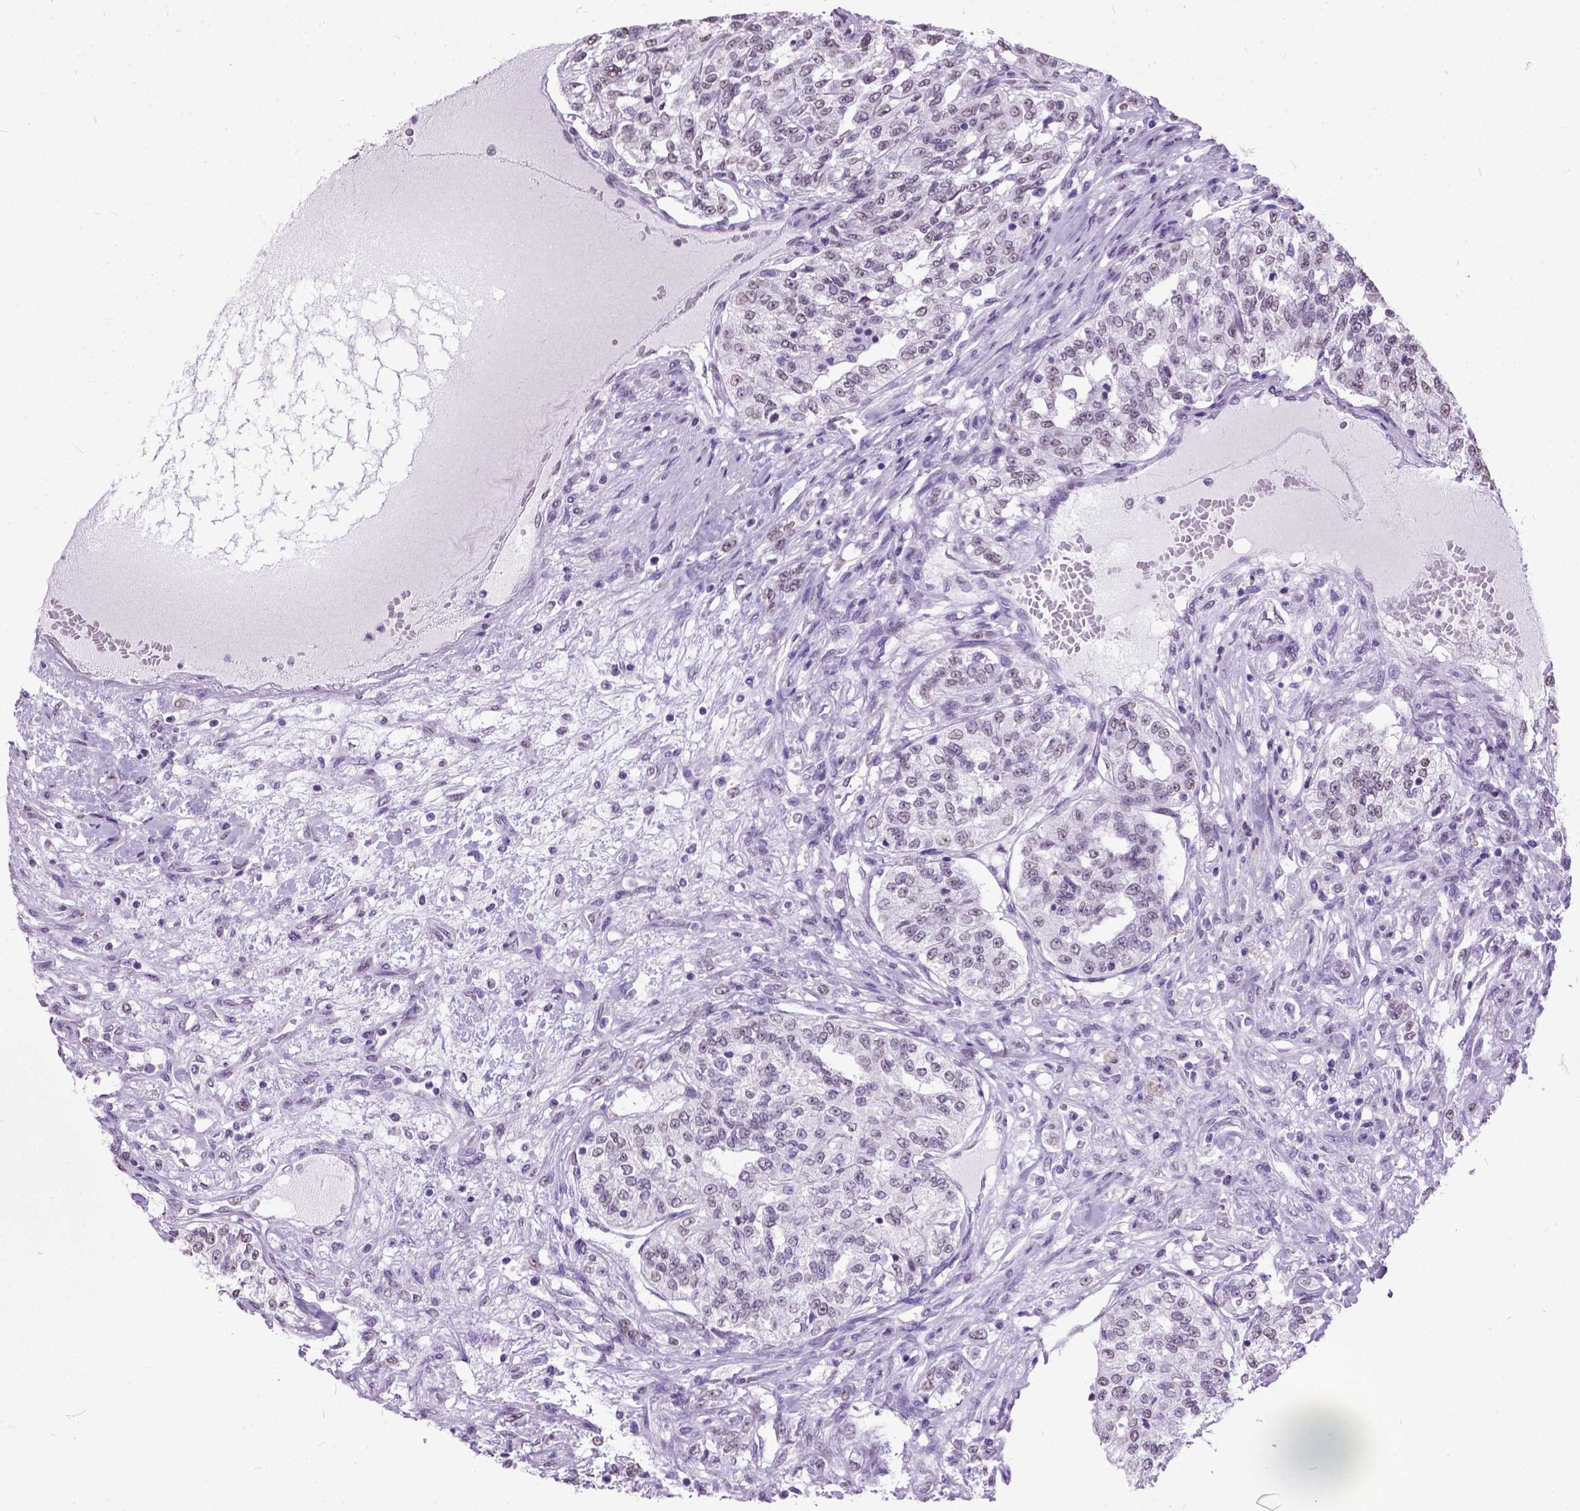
{"staining": {"intensity": "negative", "quantity": "none", "location": "none"}, "tissue": "renal cancer", "cell_type": "Tumor cells", "image_type": "cancer", "snomed": [{"axis": "morphology", "description": "Adenocarcinoma, NOS"}, {"axis": "topography", "description": "Kidney"}], "caption": "DAB (3,3'-diaminobenzidine) immunohistochemical staining of human renal cancer (adenocarcinoma) exhibits no significant expression in tumor cells.", "gene": "MARCHF10", "patient": {"sex": "female", "age": 63}}